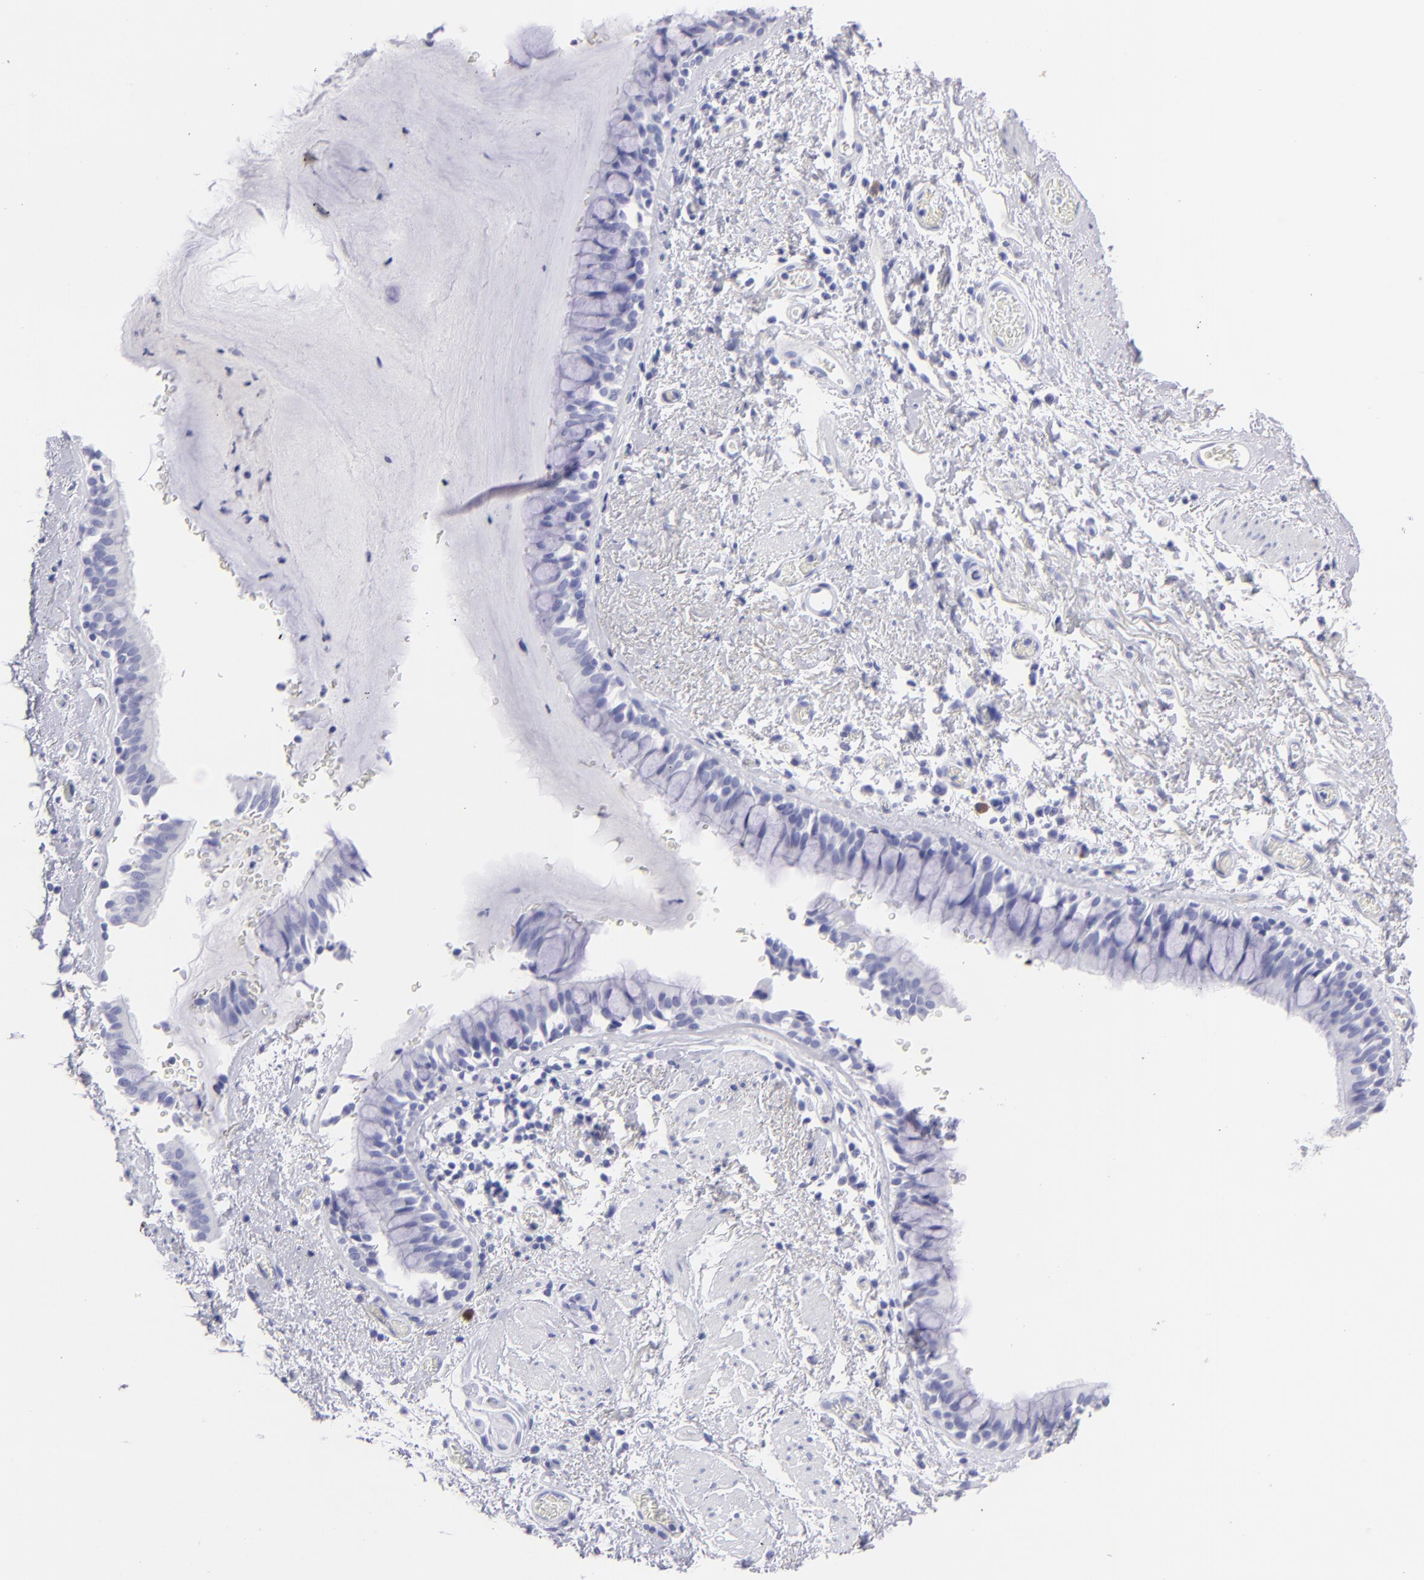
{"staining": {"intensity": "negative", "quantity": "none", "location": "none"}, "tissue": "bronchus", "cell_type": "Respiratory epithelial cells", "image_type": "normal", "snomed": [{"axis": "morphology", "description": "Normal tissue, NOS"}, {"axis": "topography", "description": "Lymph node of abdomen"}, {"axis": "topography", "description": "Lymph node of pelvis"}], "caption": "The immunohistochemistry image has no significant staining in respiratory epithelial cells of bronchus. (DAB (3,3'-diaminobenzidine) immunohistochemistry with hematoxylin counter stain).", "gene": "SLC1A2", "patient": {"sex": "female", "age": 65}}